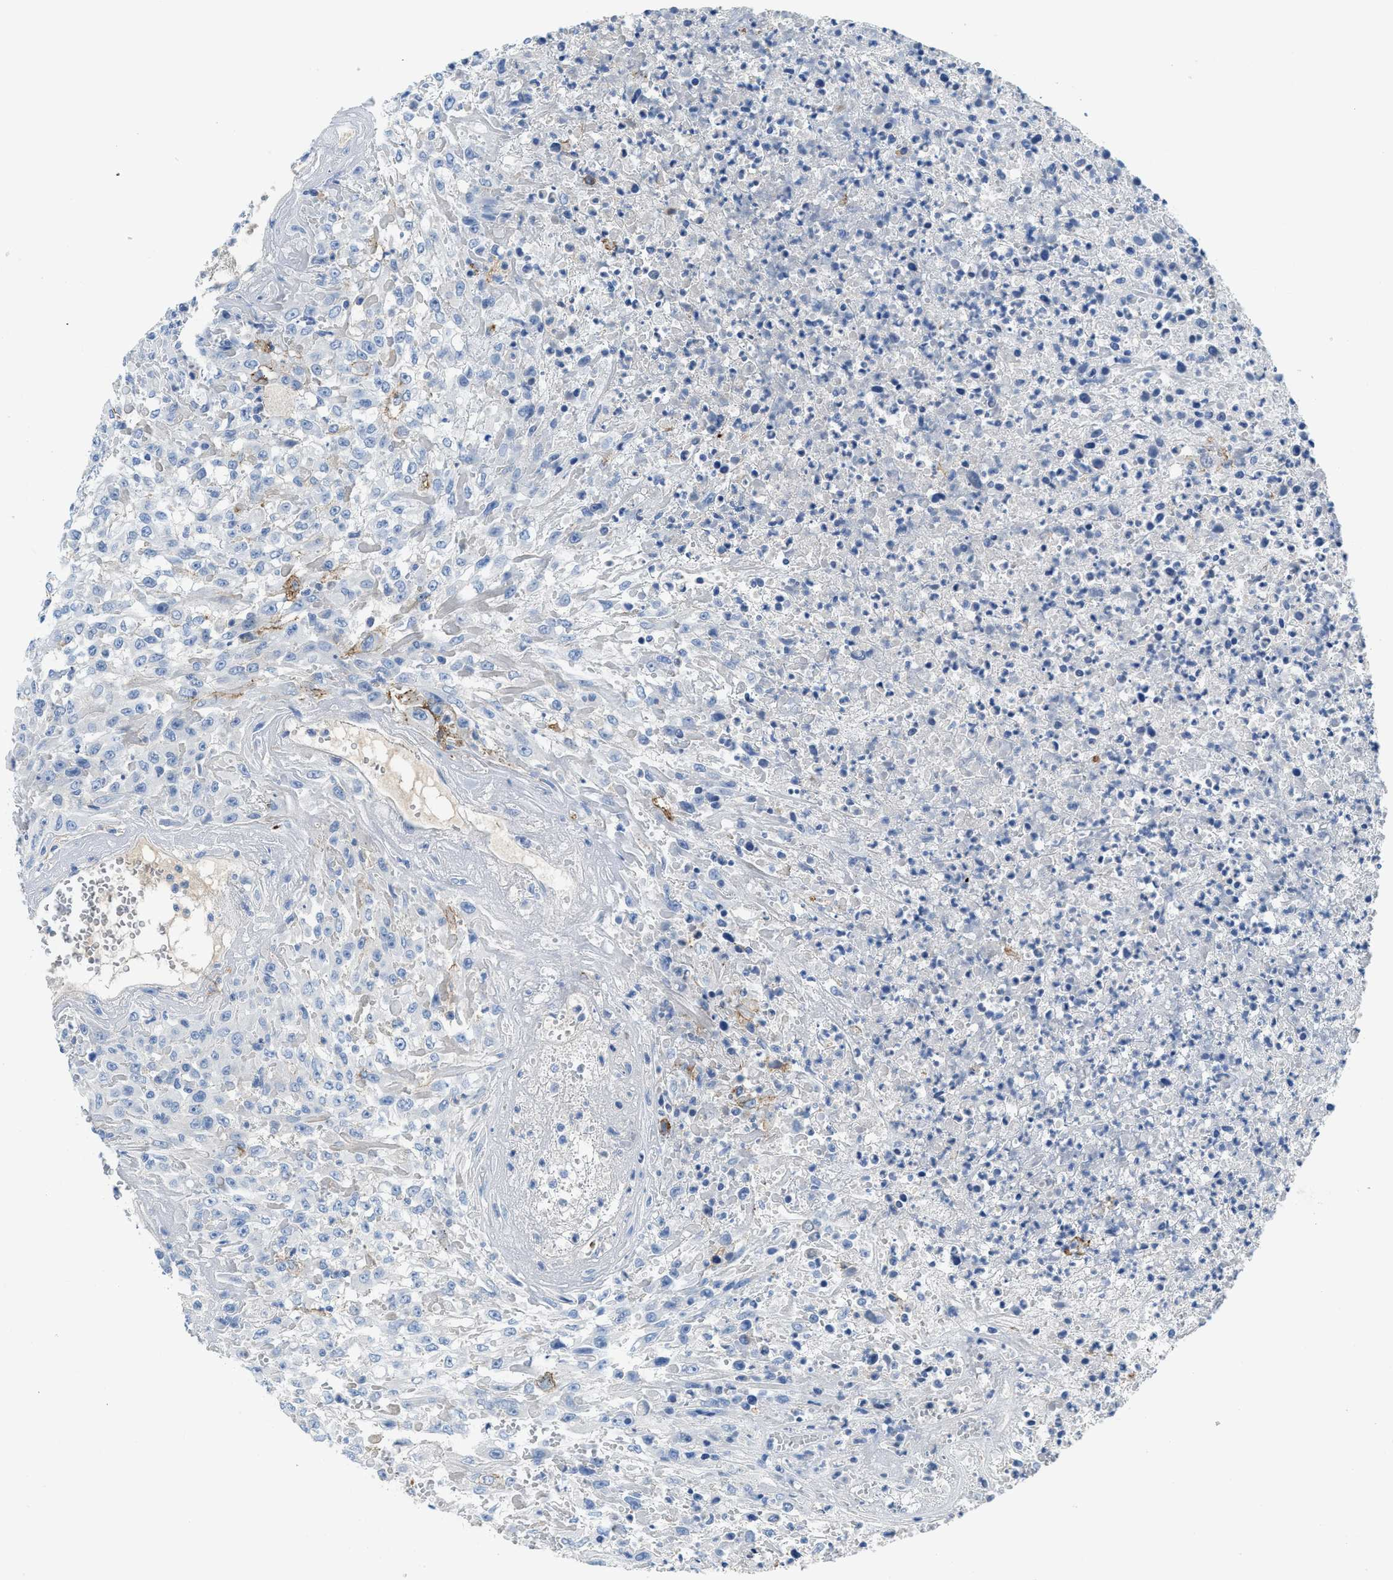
{"staining": {"intensity": "negative", "quantity": "none", "location": "none"}, "tissue": "urothelial cancer", "cell_type": "Tumor cells", "image_type": "cancer", "snomed": [{"axis": "morphology", "description": "Urothelial carcinoma, High grade"}, {"axis": "topography", "description": "Urinary bladder"}], "caption": "An IHC image of urothelial carcinoma (high-grade) is shown. There is no staining in tumor cells of urothelial carcinoma (high-grade).", "gene": "MBL2", "patient": {"sex": "male", "age": 46}}